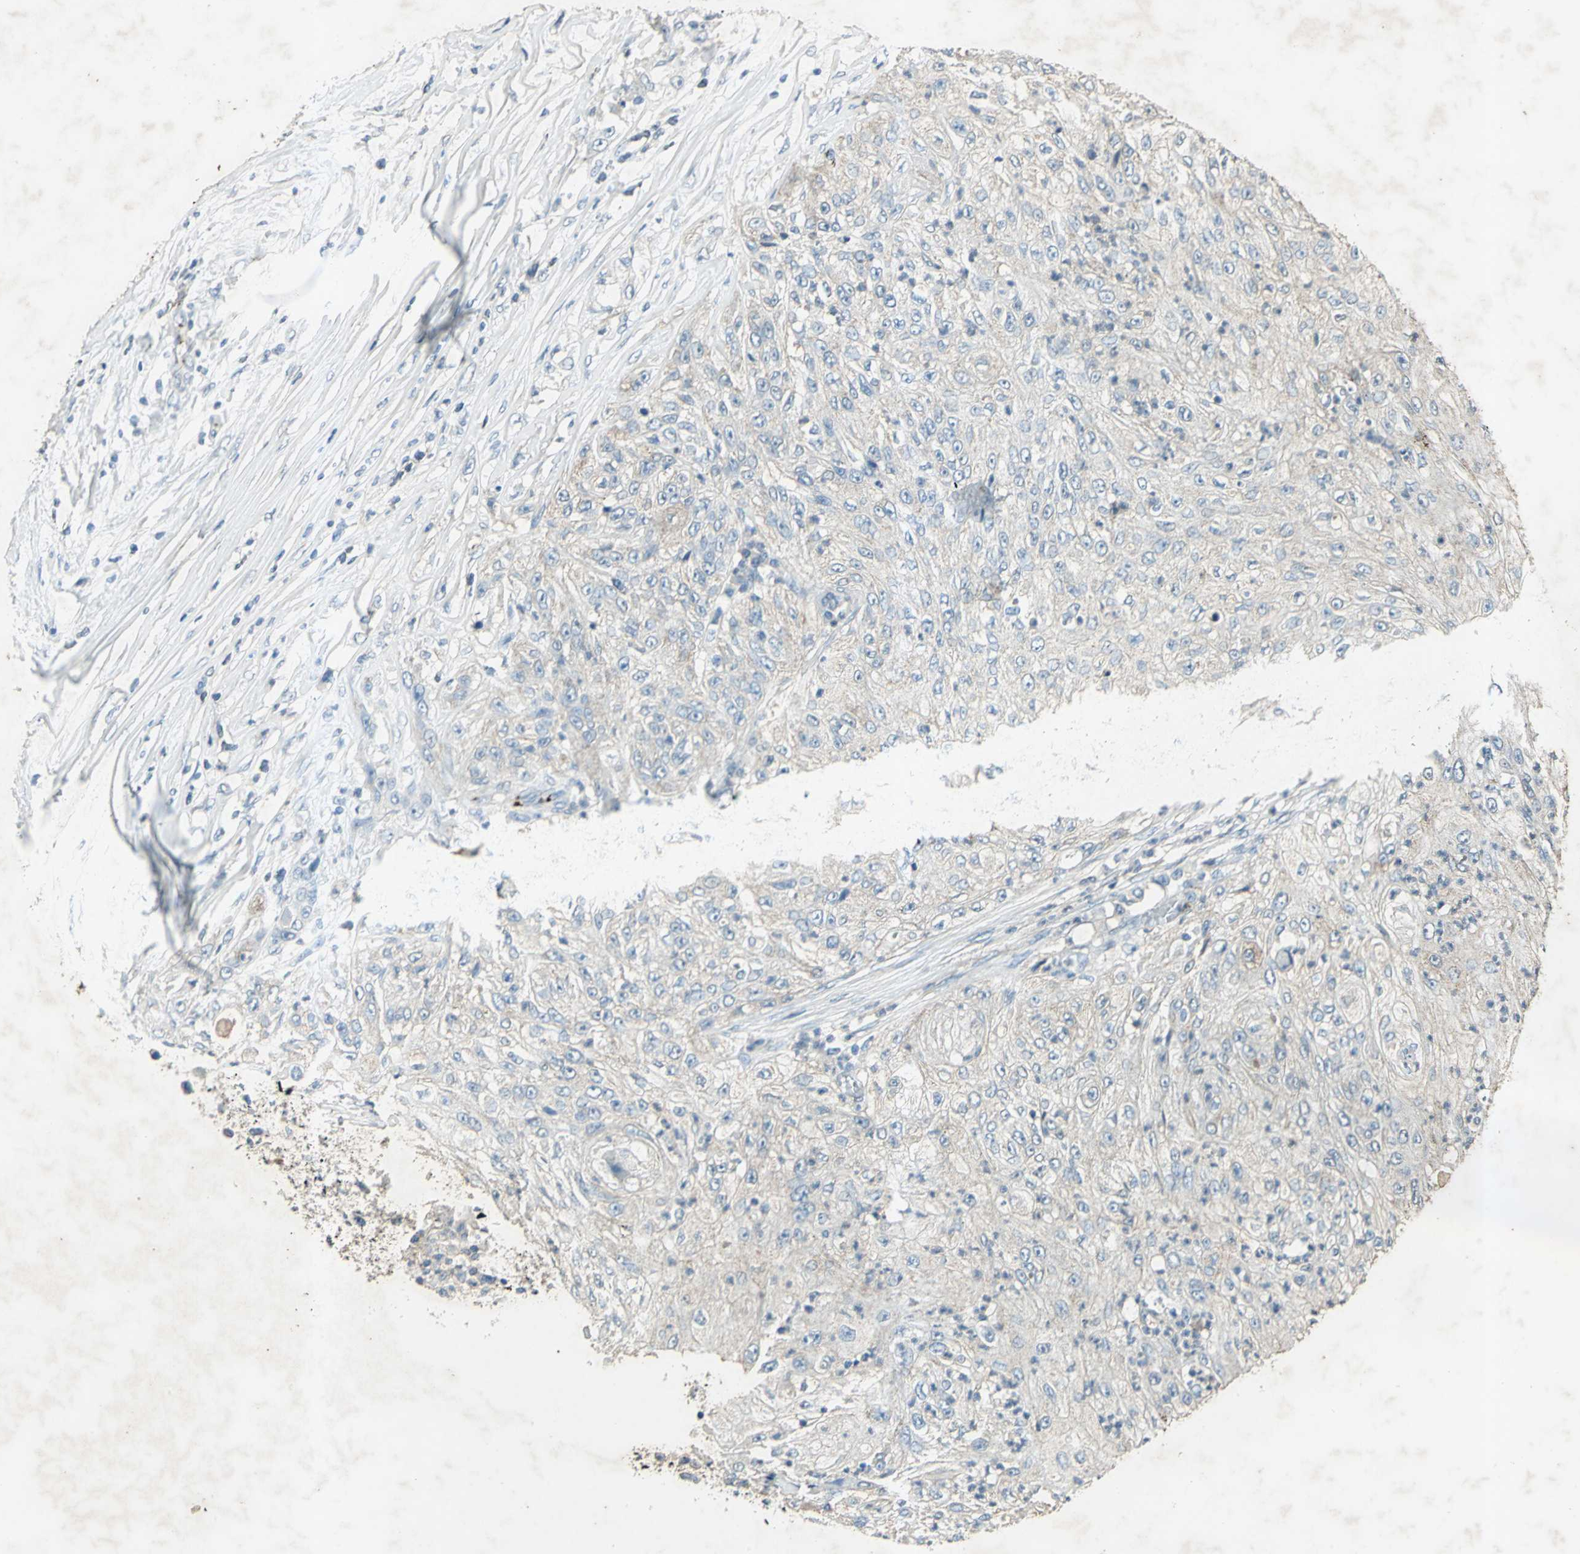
{"staining": {"intensity": "weak", "quantity": "<25%", "location": "cytoplasmic/membranous"}, "tissue": "lung cancer", "cell_type": "Tumor cells", "image_type": "cancer", "snomed": [{"axis": "morphology", "description": "Inflammation, NOS"}, {"axis": "morphology", "description": "Squamous cell carcinoma, NOS"}, {"axis": "topography", "description": "Lymph node"}, {"axis": "topography", "description": "Soft tissue"}, {"axis": "topography", "description": "Lung"}], "caption": "High power microscopy histopathology image of an IHC photomicrograph of squamous cell carcinoma (lung), revealing no significant positivity in tumor cells.", "gene": "CAMK2B", "patient": {"sex": "male", "age": 66}}